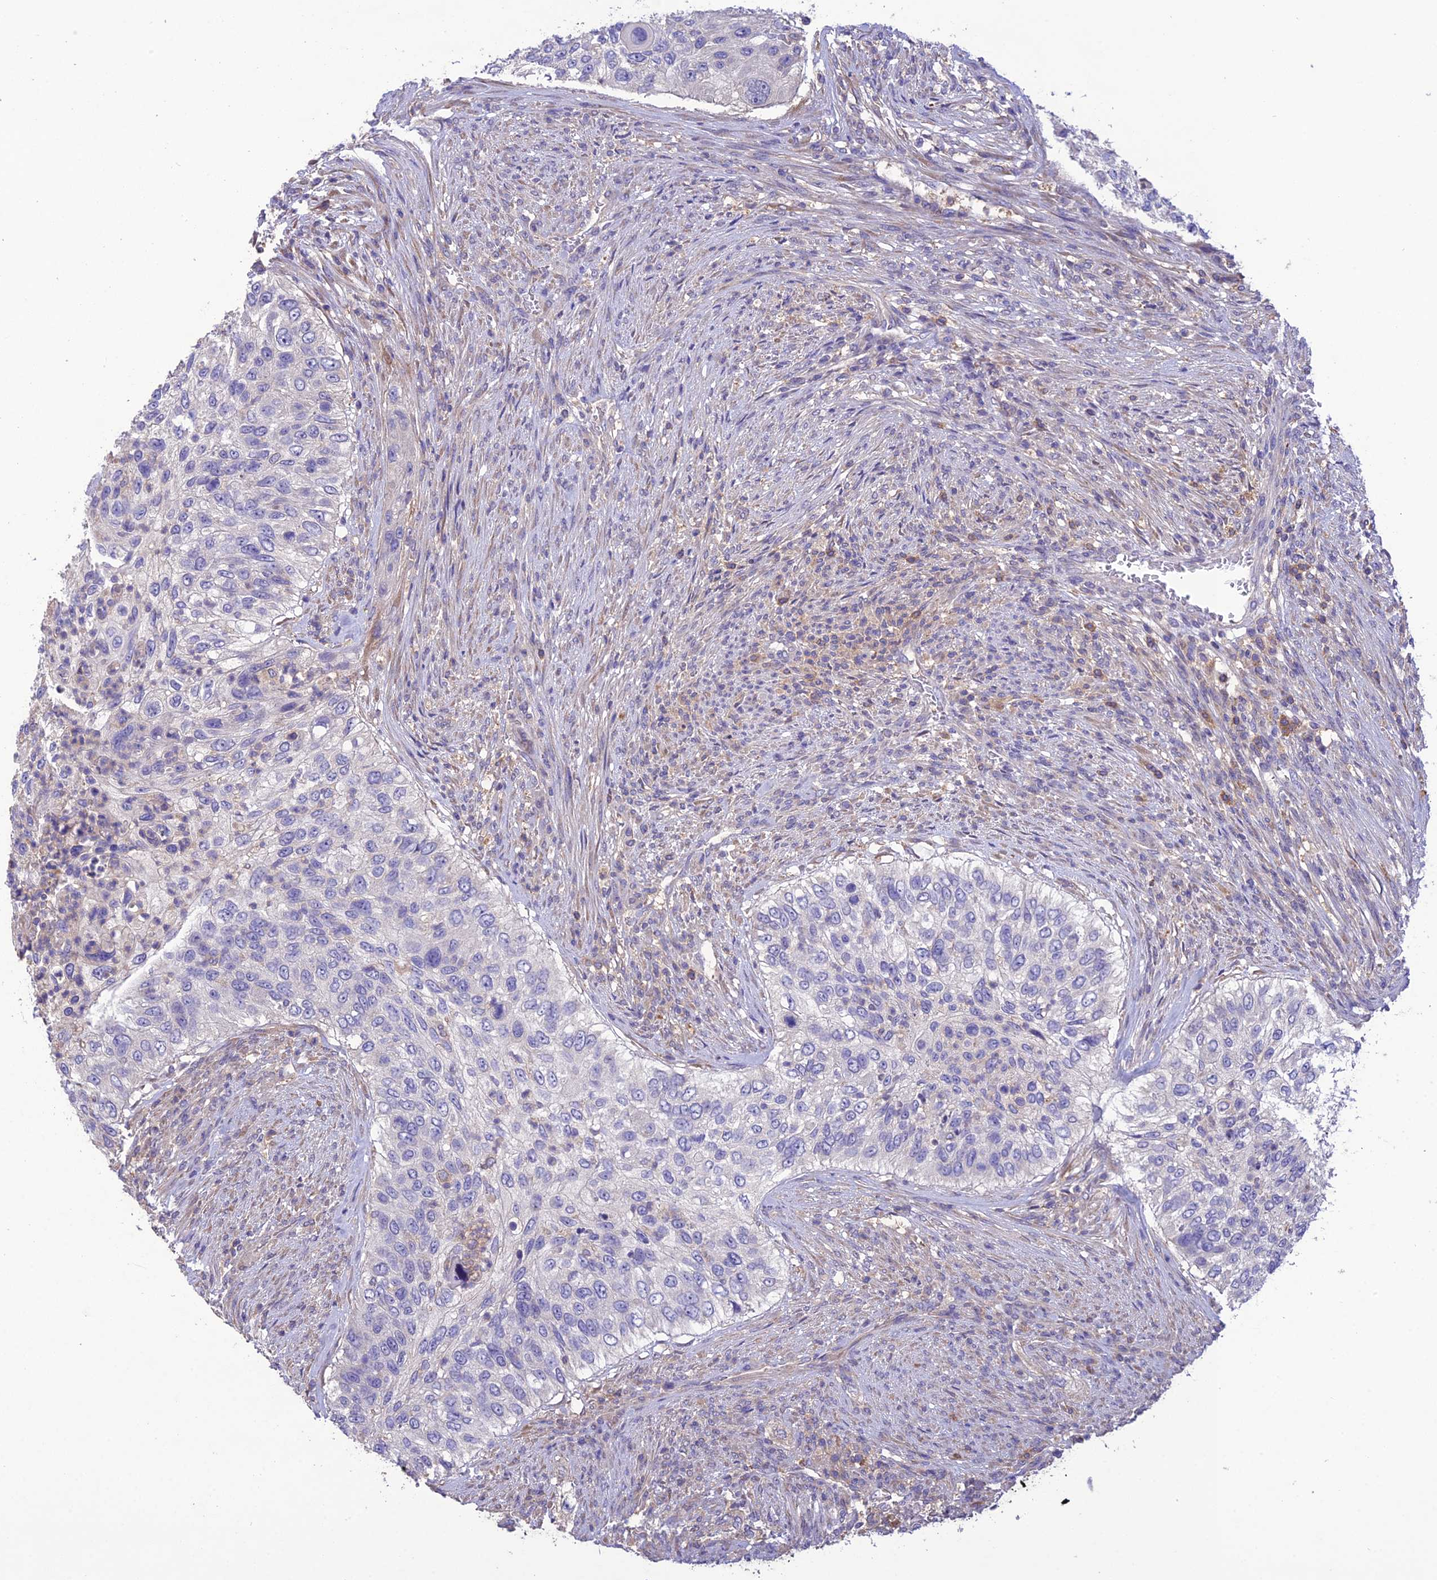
{"staining": {"intensity": "negative", "quantity": "none", "location": "none"}, "tissue": "urothelial cancer", "cell_type": "Tumor cells", "image_type": "cancer", "snomed": [{"axis": "morphology", "description": "Urothelial carcinoma, High grade"}, {"axis": "topography", "description": "Urinary bladder"}], "caption": "Histopathology image shows no protein positivity in tumor cells of urothelial cancer tissue.", "gene": "SNX24", "patient": {"sex": "female", "age": 60}}